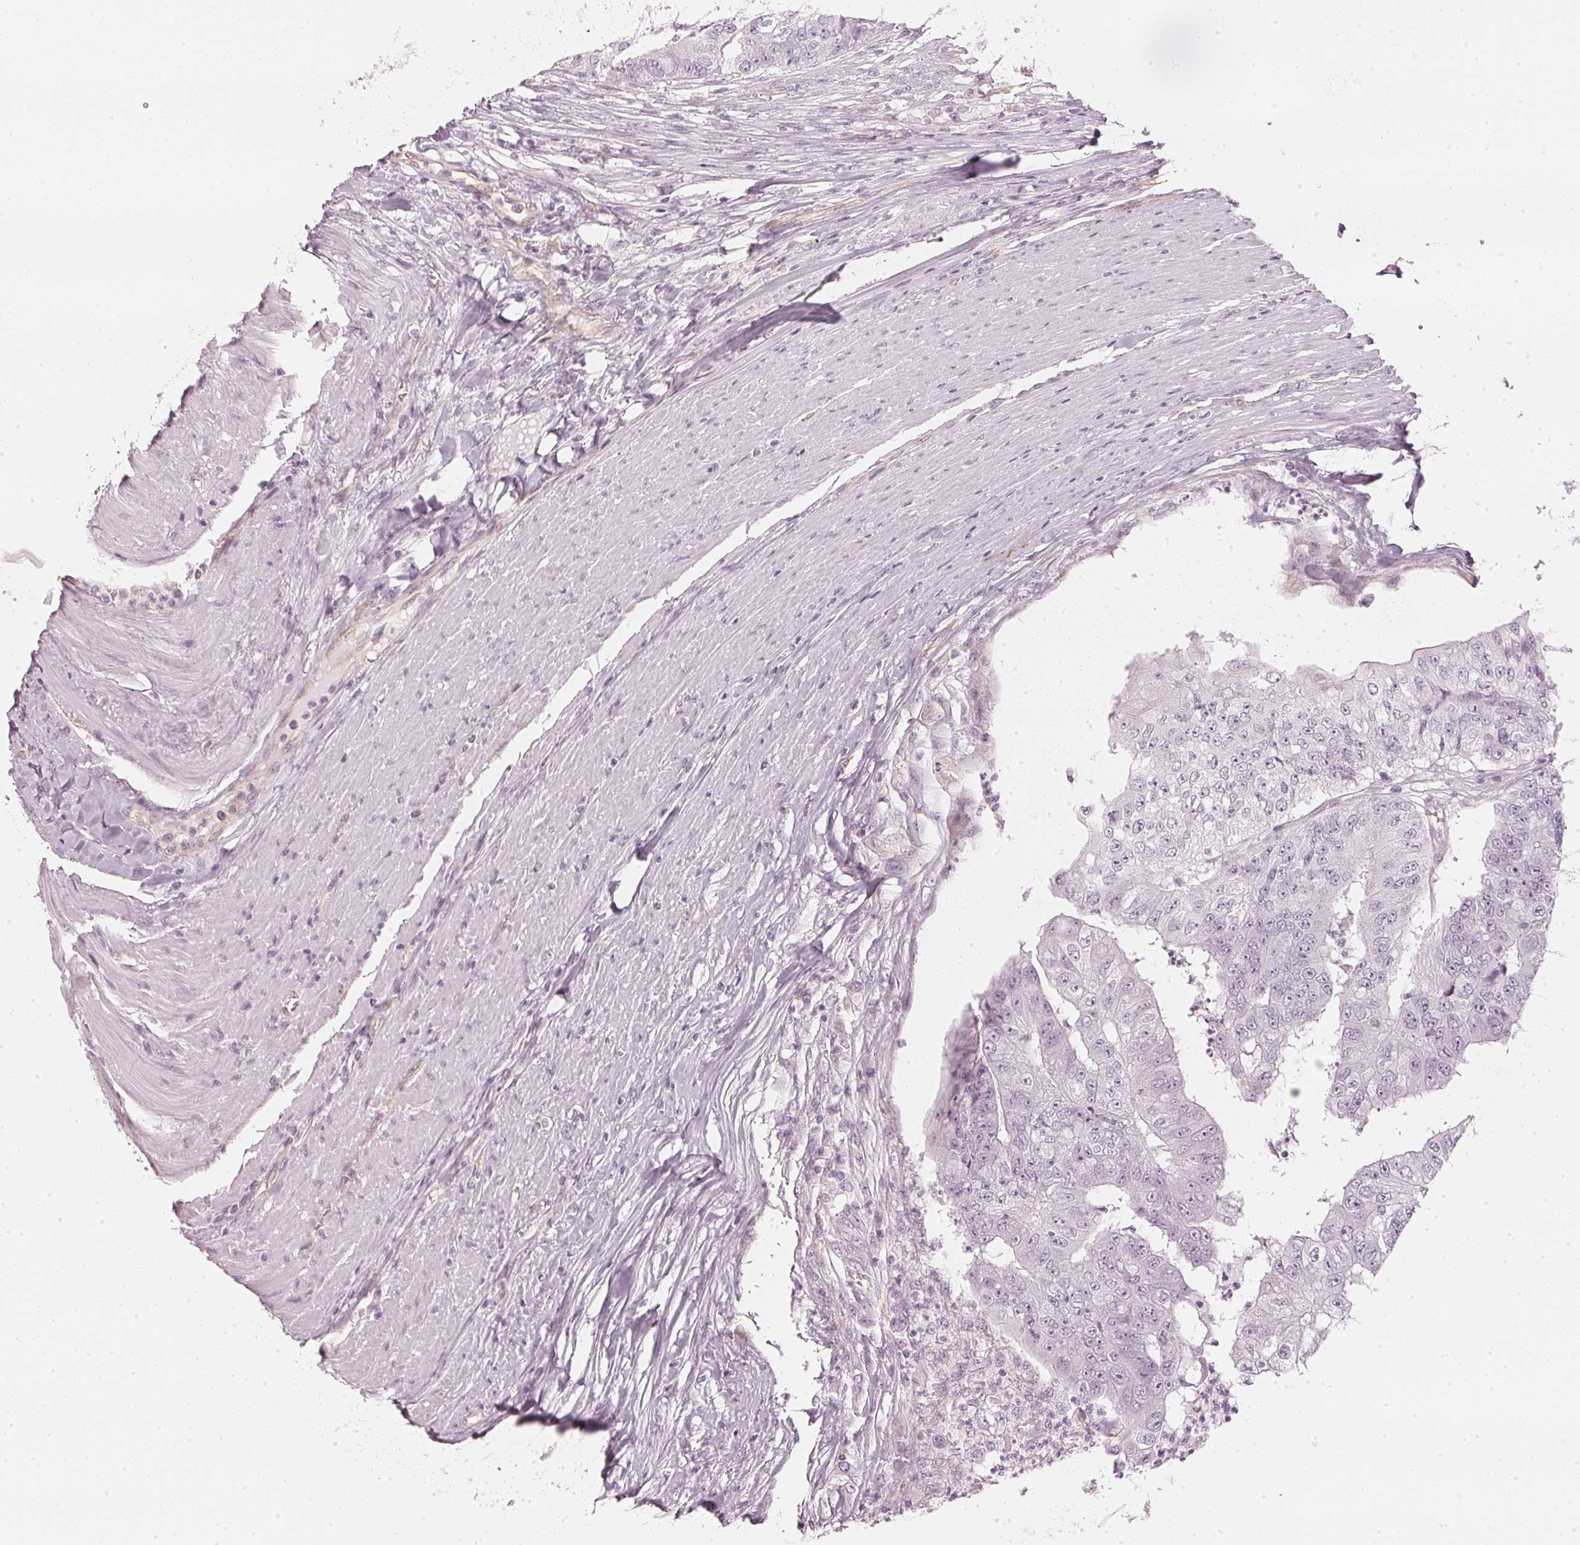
{"staining": {"intensity": "negative", "quantity": "none", "location": "none"}, "tissue": "colorectal cancer", "cell_type": "Tumor cells", "image_type": "cancer", "snomed": [{"axis": "morphology", "description": "Adenocarcinoma, NOS"}, {"axis": "topography", "description": "Colon"}], "caption": "This is an immunohistochemistry (IHC) histopathology image of colorectal cancer. There is no staining in tumor cells.", "gene": "APLP1", "patient": {"sex": "female", "age": 67}}